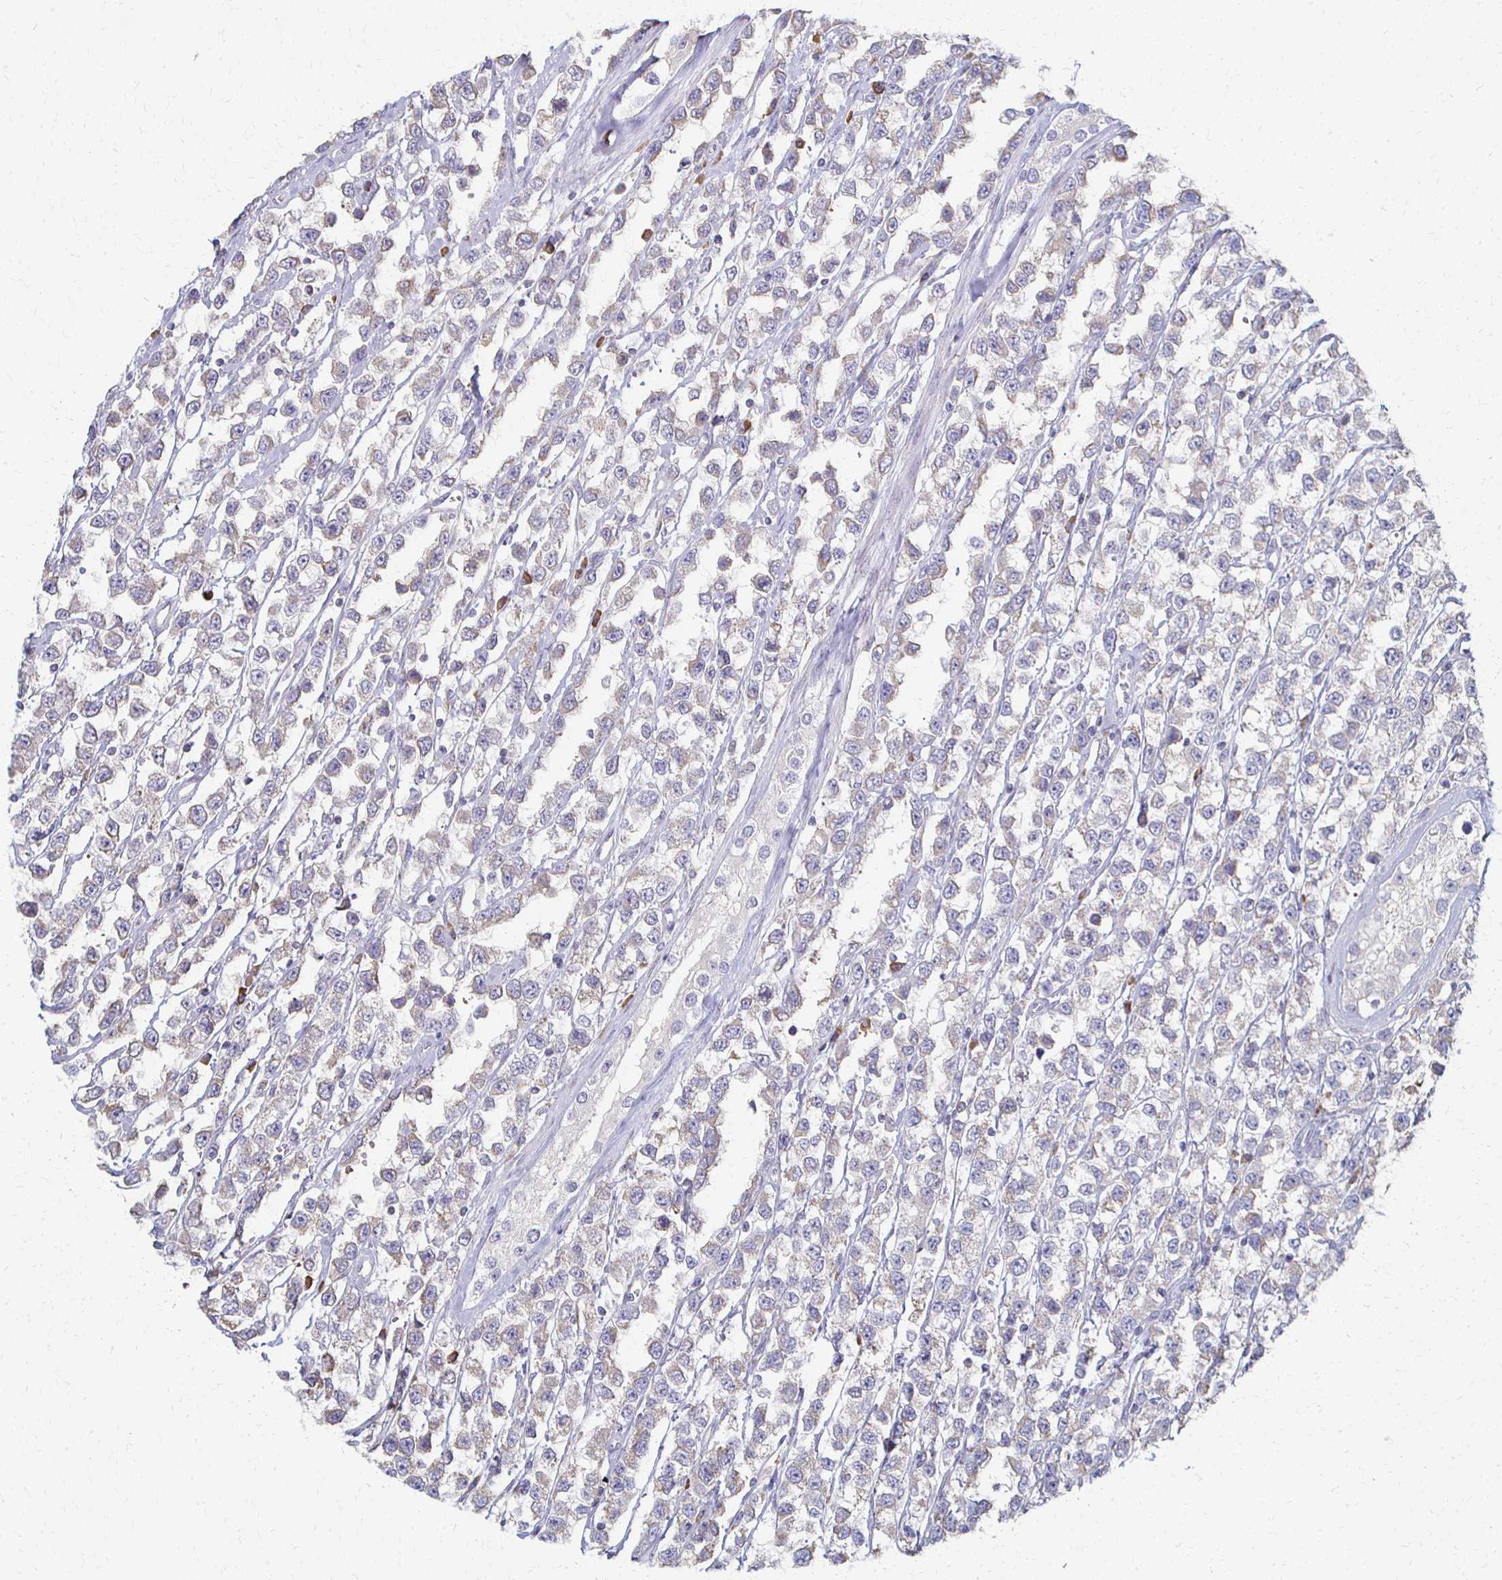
{"staining": {"intensity": "negative", "quantity": "none", "location": "none"}, "tissue": "testis cancer", "cell_type": "Tumor cells", "image_type": "cancer", "snomed": [{"axis": "morphology", "description": "Seminoma, NOS"}, {"axis": "topography", "description": "Testis"}], "caption": "This is an immunohistochemistry micrograph of human seminoma (testis). There is no staining in tumor cells.", "gene": "ATP1A3", "patient": {"sex": "male", "age": 34}}